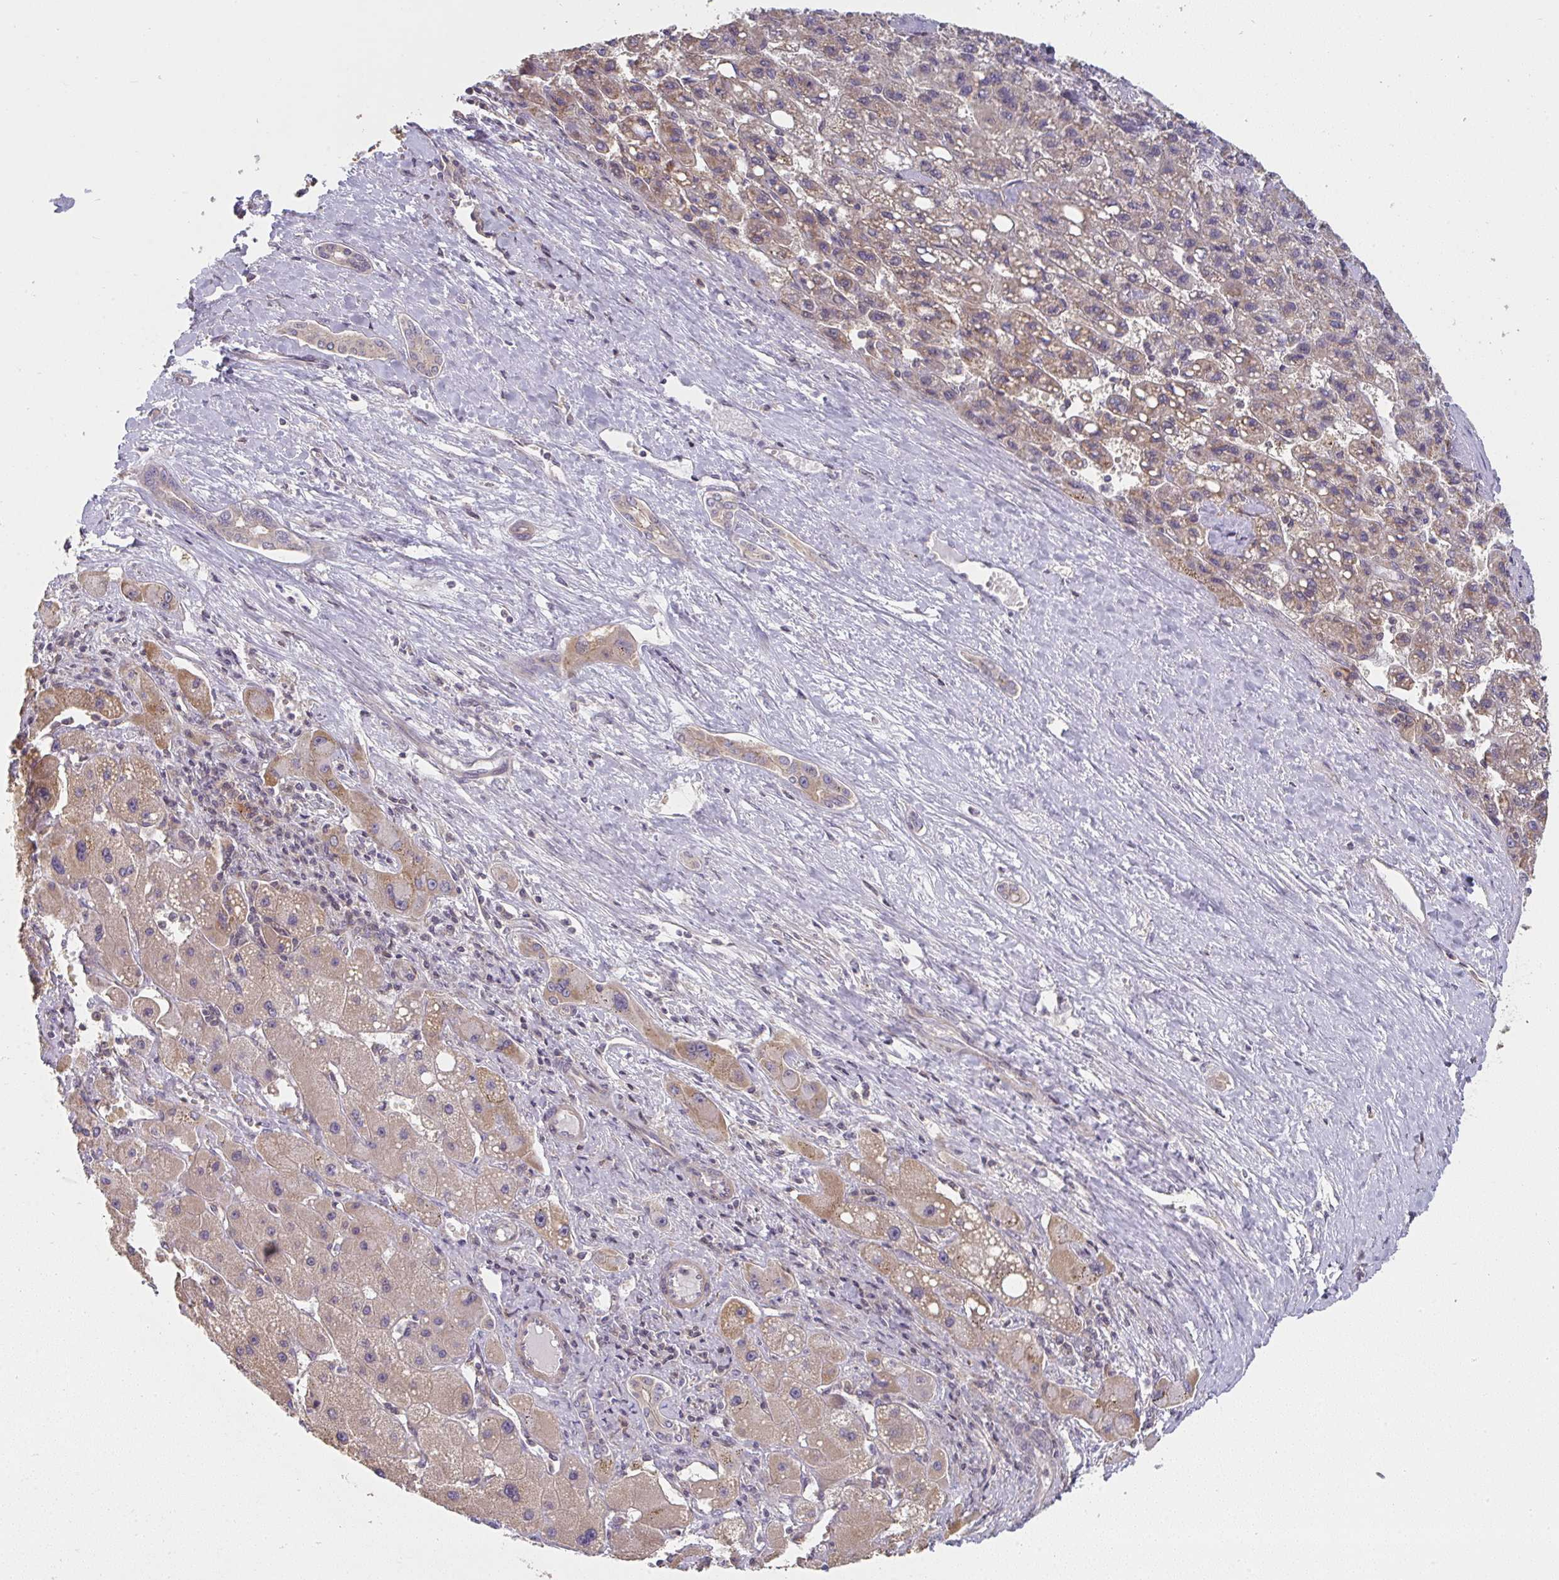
{"staining": {"intensity": "weak", "quantity": ">75%", "location": "cytoplasmic/membranous"}, "tissue": "liver cancer", "cell_type": "Tumor cells", "image_type": "cancer", "snomed": [{"axis": "morphology", "description": "Carcinoma, Hepatocellular, NOS"}, {"axis": "topography", "description": "Liver"}], "caption": "Protein staining reveals weak cytoplasmic/membranous positivity in about >75% of tumor cells in liver cancer.", "gene": "RANGRF", "patient": {"sex": "female", "age": 82}}